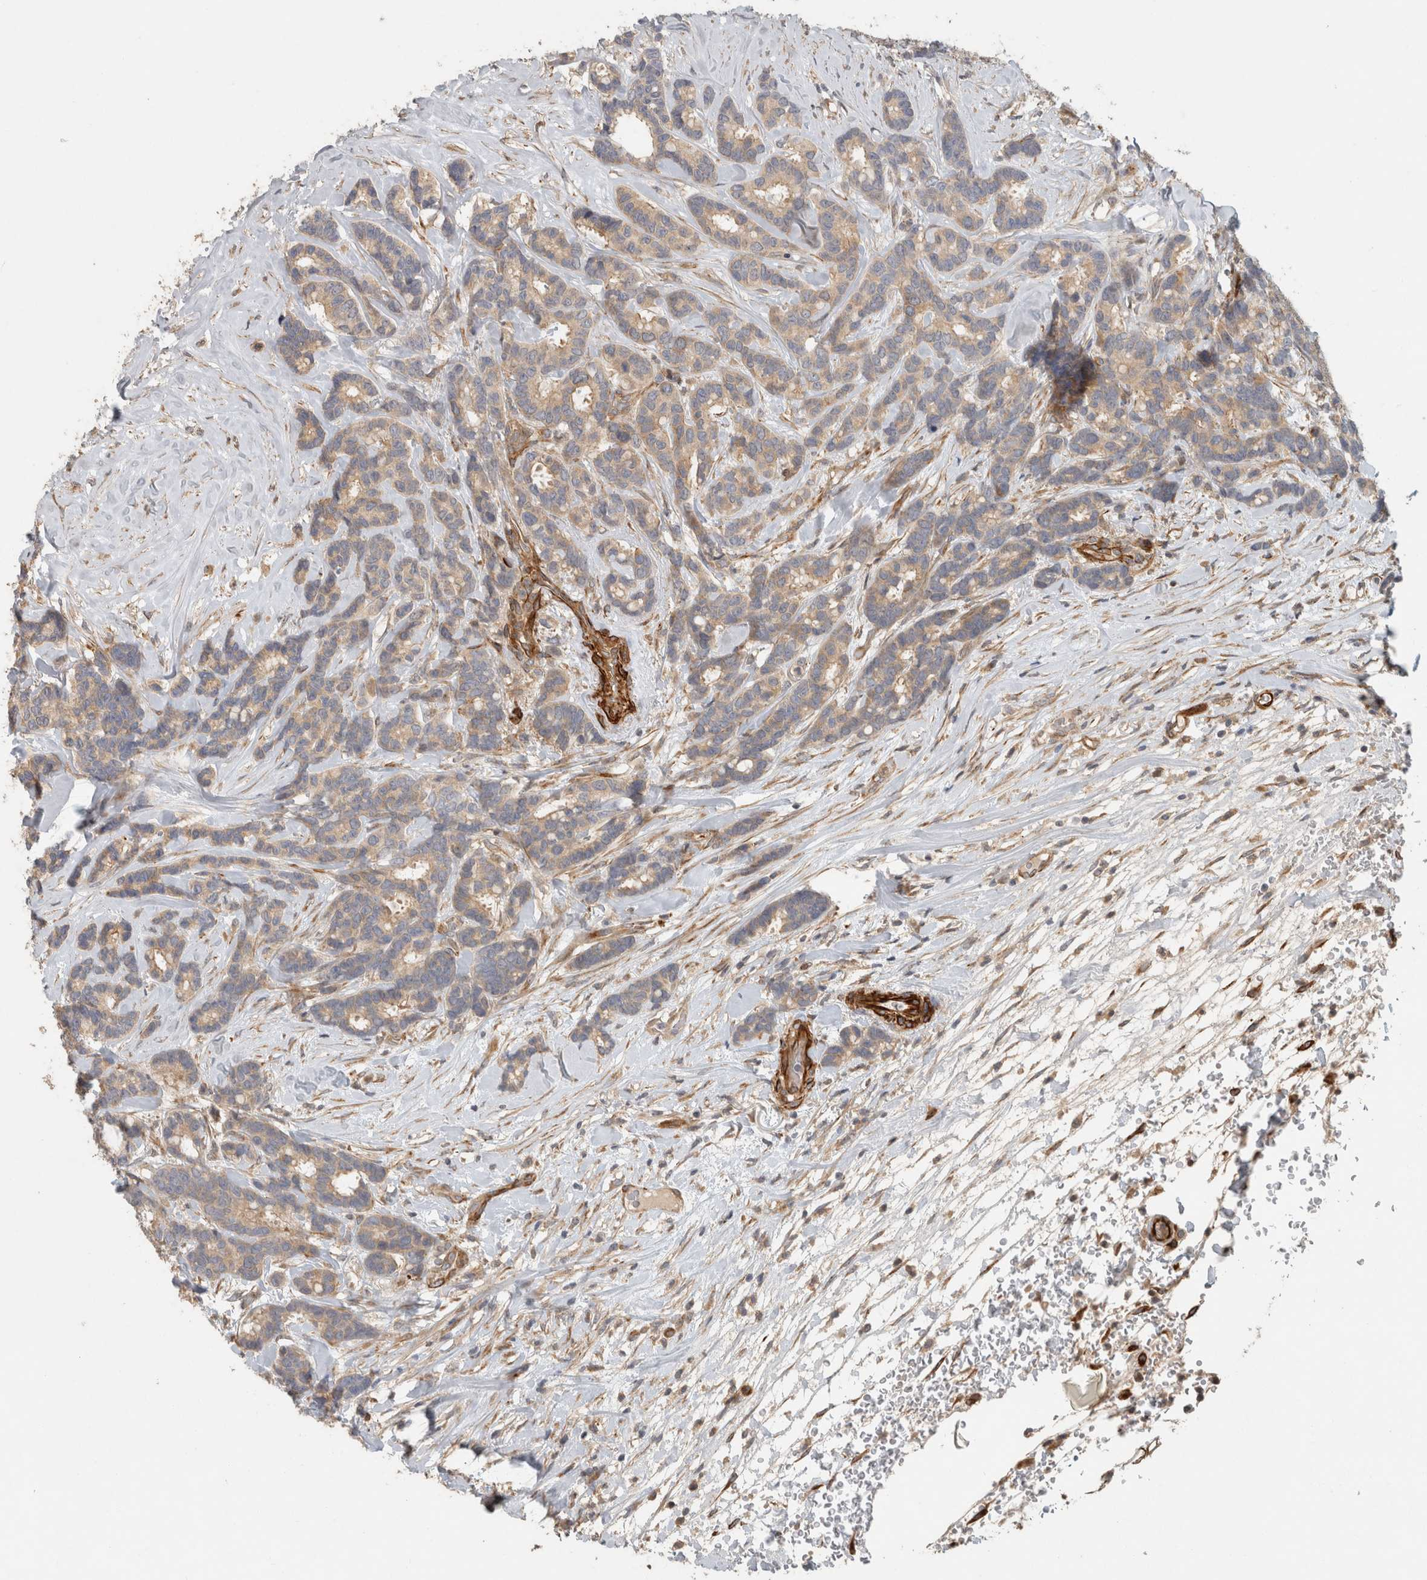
{"staining": {"intensity": "weak", "quantity": ">75%", "location": "cytoplasmic/membranous"}, "tissue": "breast cancer", "cell_type": "Tumor cells", "image_type": "cancer", "snomed": [{"axis": "morphology", "description": "Duct carcinoma"}, {"axis": "topography", "description": "Breast"}], "caption": "Immunohistochemistry of breast cancer (infiltrating ductal carcinoma) reveals low levels of weak cytoplasmic/membranous staining in approximately >75% of tumor cells.", "gene": "SIPA1L2", "patient": {"sex": "female", "age": 87}}